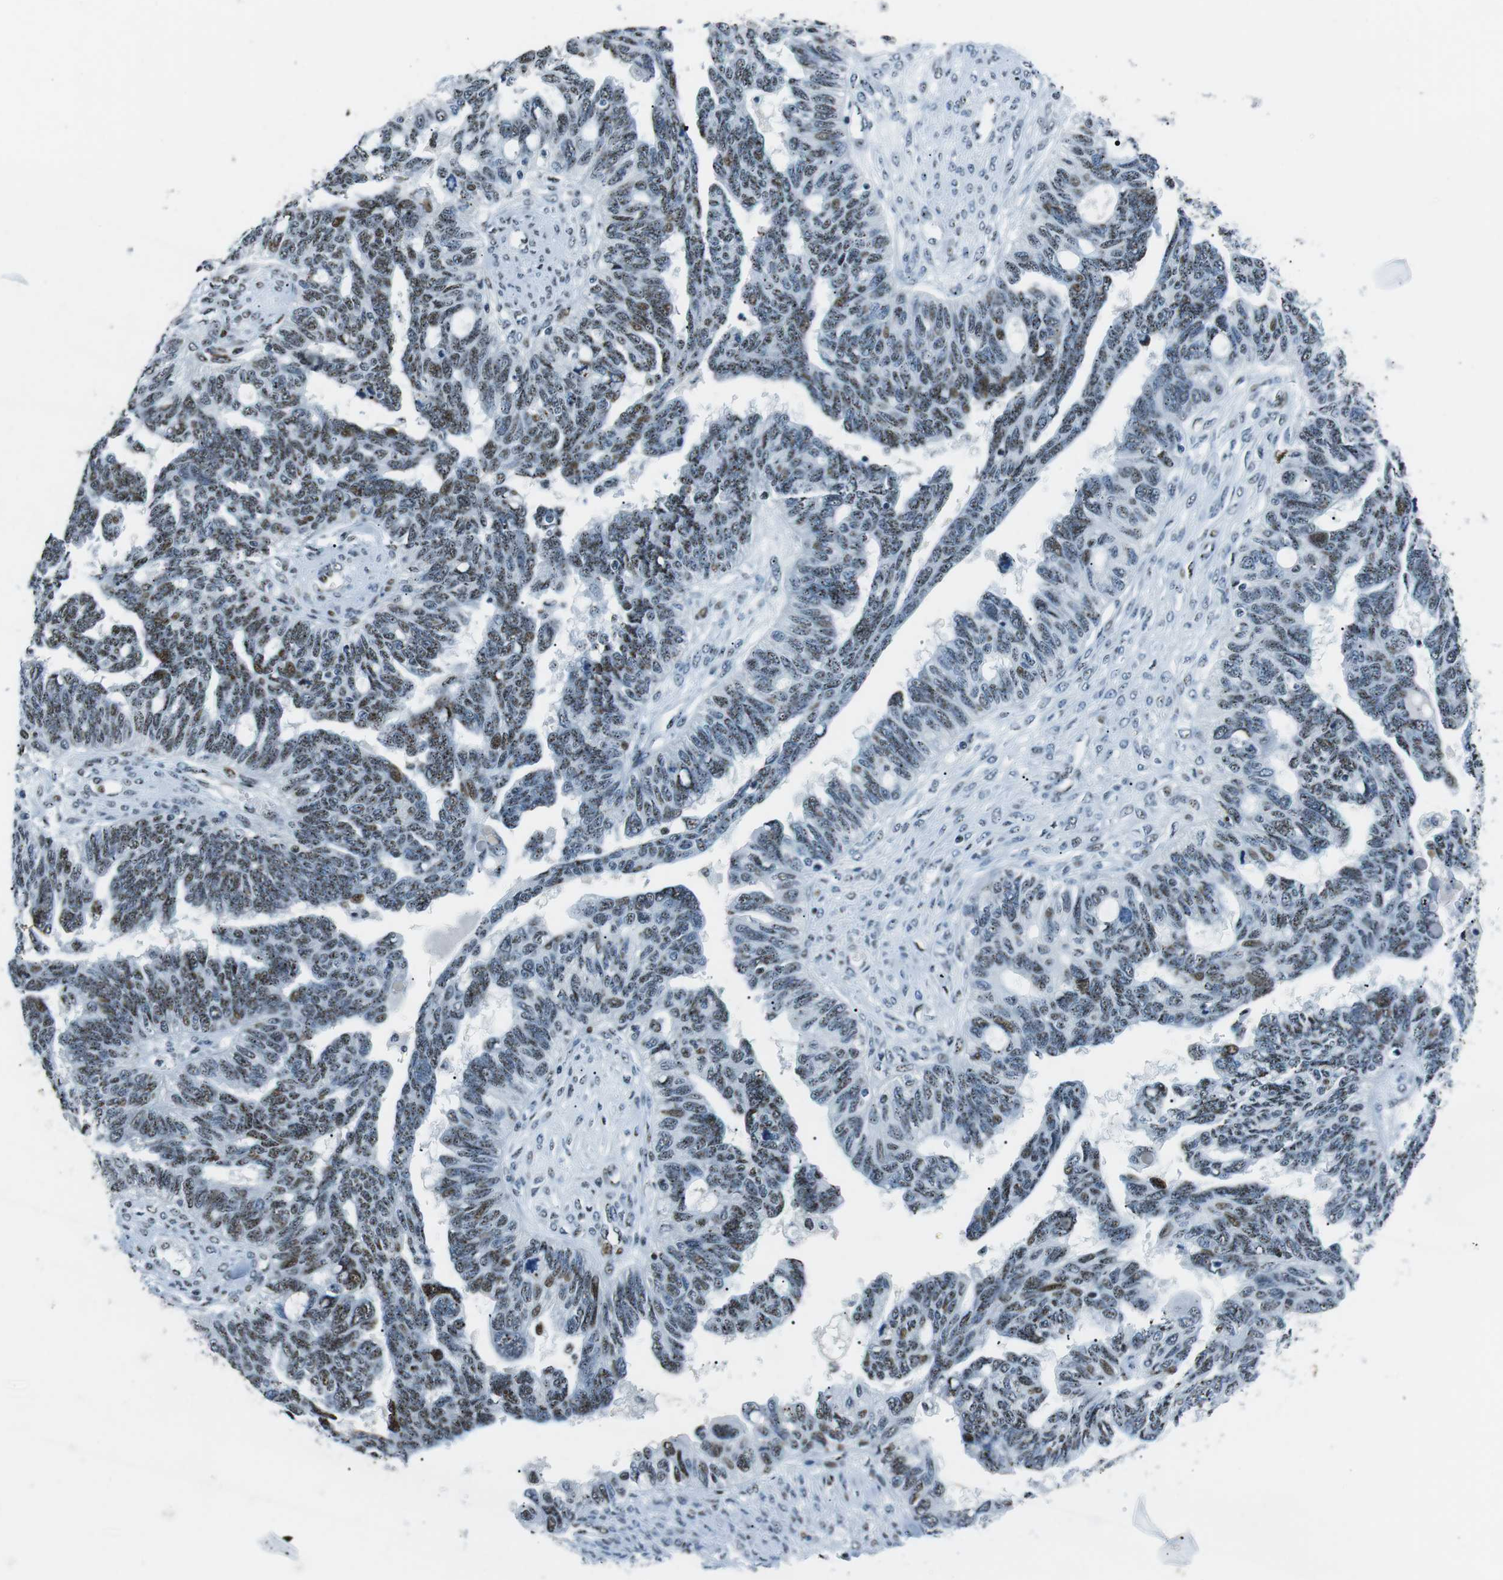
{"staining": {"intensity": "weak", "quantity": ">75%", "location": "nuclear"}, "tissue": "ovarian cancer", "cell_type": "Tumor cells", "image_type": "cancer", "snomed": [{"axis": "morphology", "description": "Cystadenocarcinoma, serous, NOS"}, {"axis": "topography", "description": "Ovary"}], "caption": "DAB (3,3'-diaminobenzidine) immunohistochemical staining of ovarian cancer (serous cystadenocarcinoma) shows weak nuclear protein staining in approximately >75% of tumor cells.", "gene": "PML", "patient": {"sex": "female", "age": 79}}